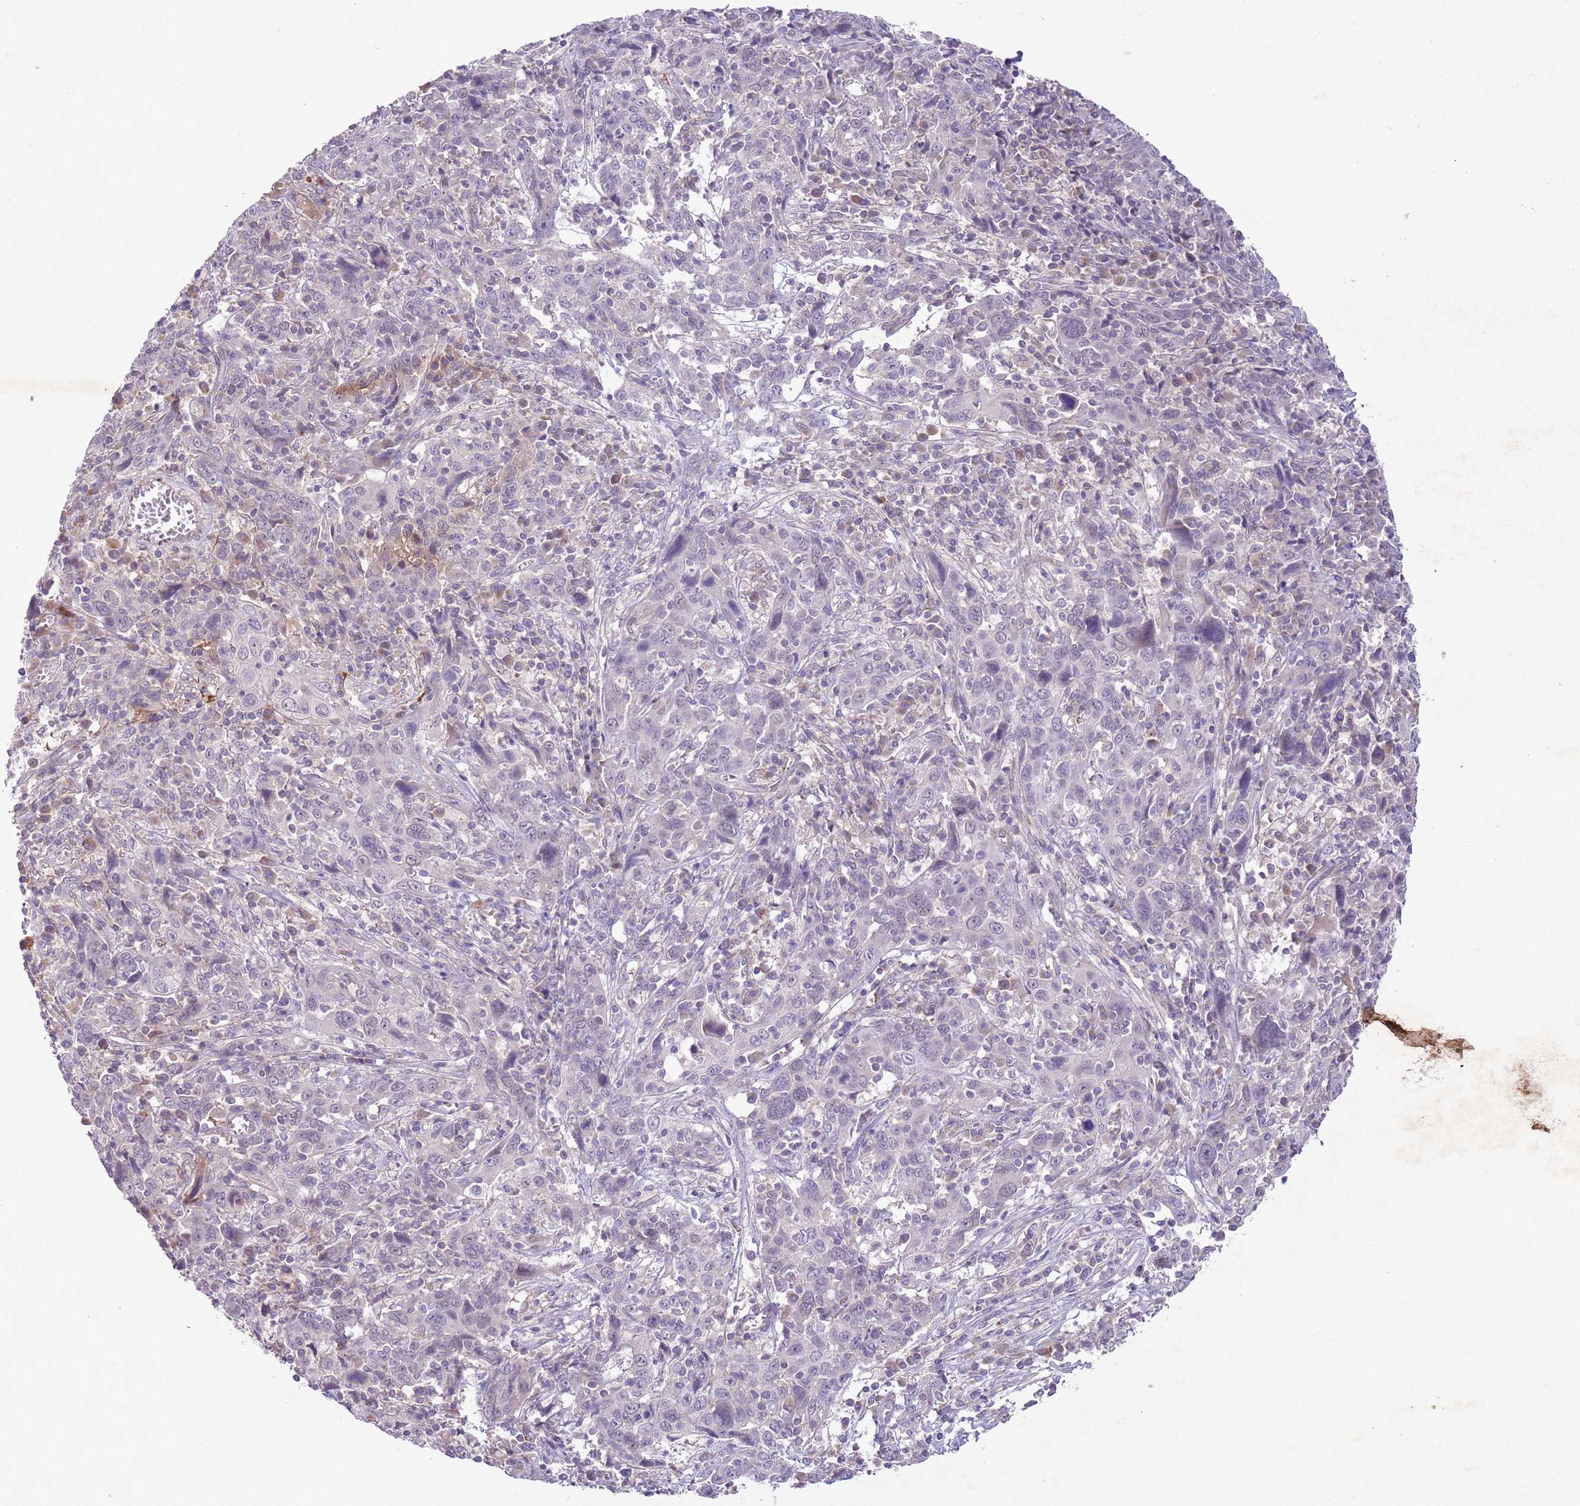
{"staining": {"intensity": "negative", "quantity": "none", "location": "none"}, "tissue": "cervical cancer", "cell_type": "Tumor cells", "image_type": "cancer", "snomed": [{"axis": "morphology", "description": "Squamous cell carcinoma, NOS"}, {"axis": "topography", "description": "Cervix"}], "caption": "Photomicrograph shows no protein expression in tumor cells of cervical cancer tissue. (Brightfield microscopy of DAB immunohistochemistry at high magnification).", "gene": "CCNI", "patient": {"sex": "female", "age": 46}}